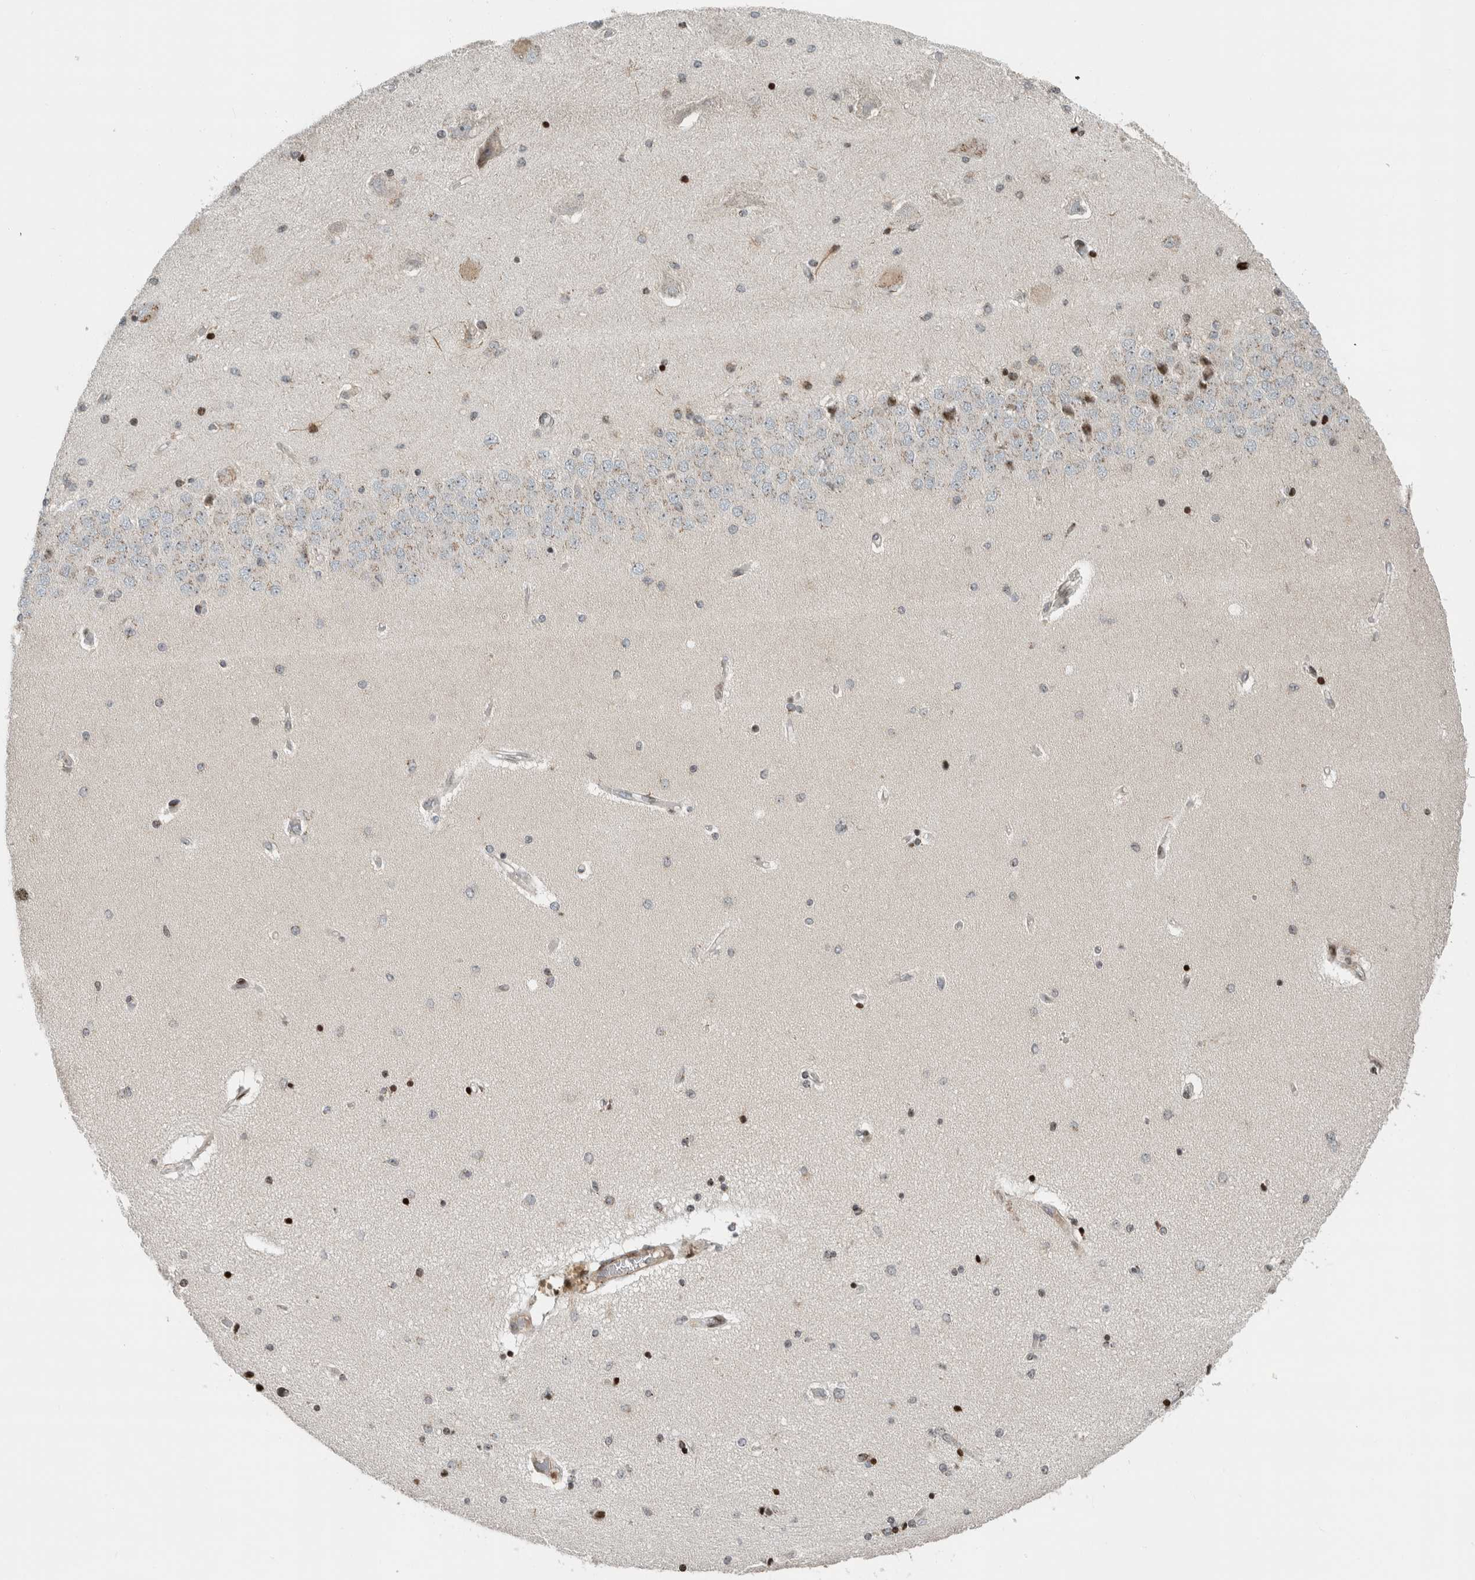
{"staining": {"intensity": "strong", "quantity": "25%-75%", "location": "nuclear"}, "tissue": "hippocampus", "cell_type": "Glial cells", "image_type": "normal", "snomed": [{"axis": "morphology", "description": "Normal tissue, NOS"}, {"axis": "topography", "description": "Hippocampus"}], "caption": "Protein positivity by immunohistochemistry displays strong nuclear staining in about 25%-75% of glial cells in unremarkable hippocampus. The staining was performed using DAB to visualize the protein expression in brown, while the nuclei were stained in blue with hematoxylin (Magnification: 20x).", "gene": "GINS4", "patient": {"sex": "female", "age": 54}}